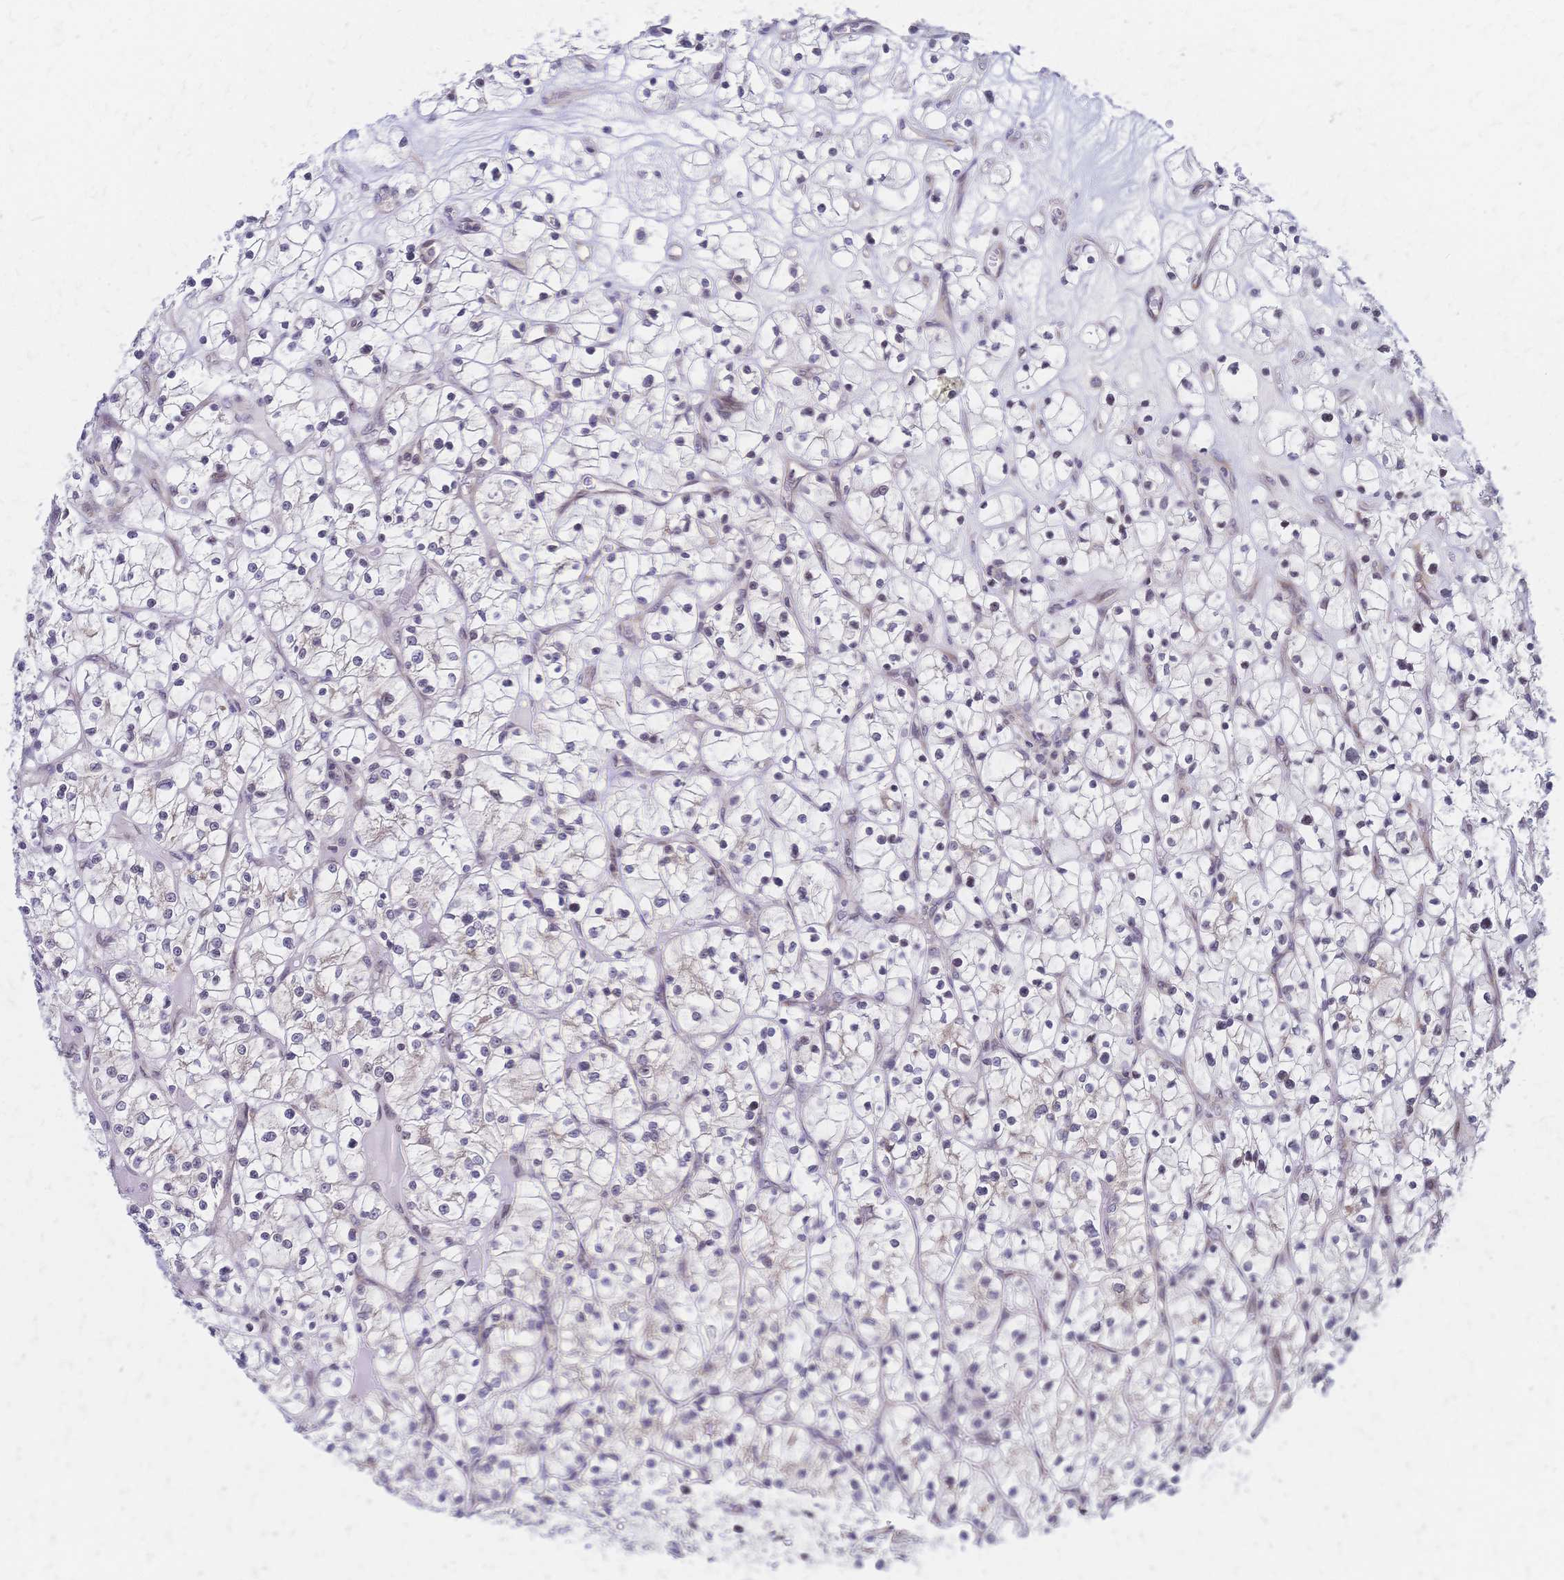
{"staining": {"intensity": "negative", "quantity": "none", "location": "none"}, "tissue": "renal cancer", "cell_type": "Tumor cells", "image_type": "cancer", "snomed": [{"axis": "morphology", "description": "Adenocarcinoma, NOS"}, {"axis": "topography", "description": "Kidney"}], "caption": "DAB immunohistochemical staining of human adenocarcinoma (renal) shows no significant expression in tumor cells.", "gene": "CBX7", "patient": {"sex": "female", "age": 64}}